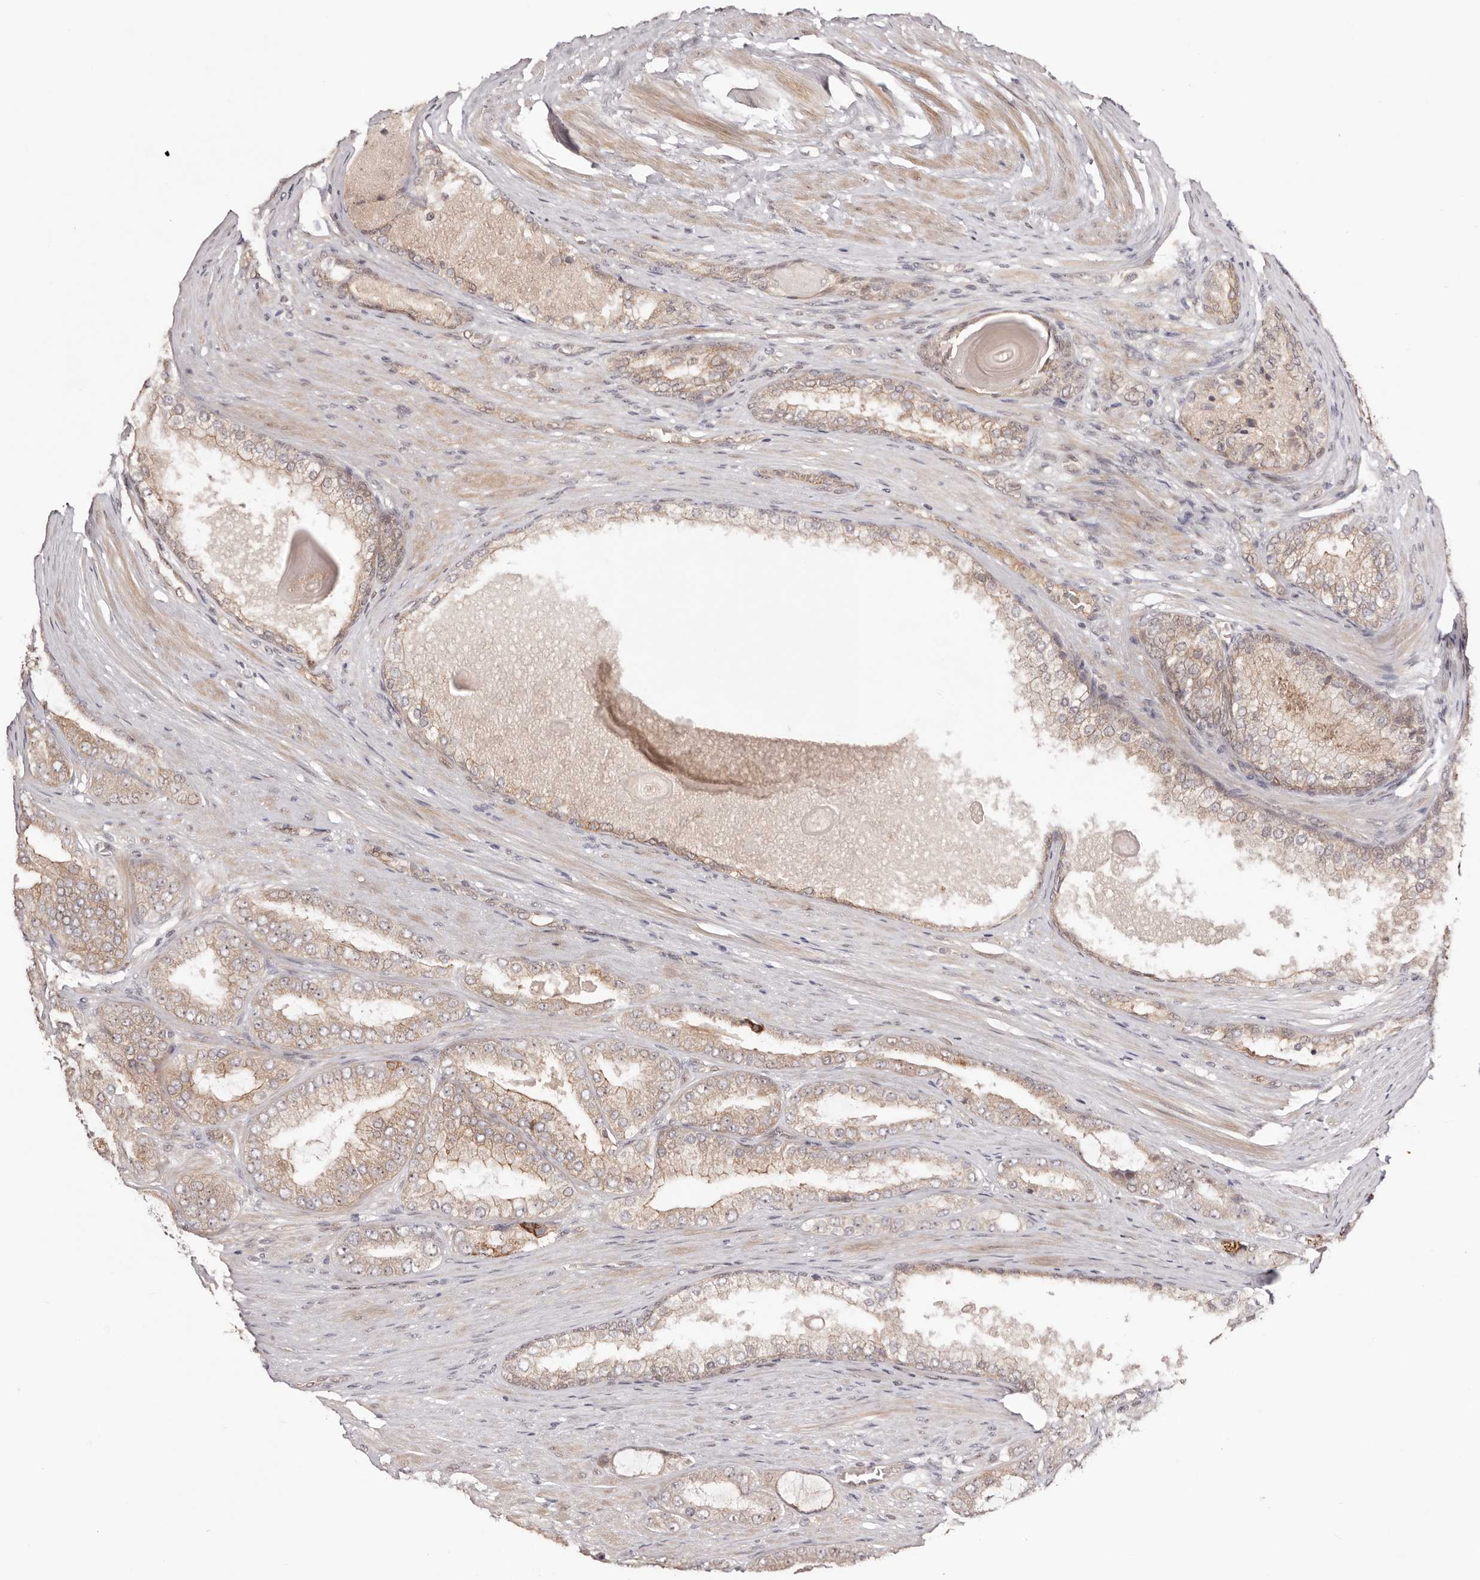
{"staining": {"intensity": "weak", "quantity": "25%-75%", "location": "cytoplasmic/membranous"}, "tissue": "prostate cancer", "cell_type": "Tumor cells", "image_type": "cancer", "snomed": [{"axis": "morphology", "description": "Adenocarcinoma, High grade"}, {"axis": "topography", "description": "Prostate"}], "caption": "Immunohistochemical staining of human prostate high-grade adenocarcinoma exhibits low levels of weak cytoplasmic/membranous positivity in about 25%-75% of tumor cells.", "gene": "EGR3", "patient": {"sex": "male", "age": 60}}